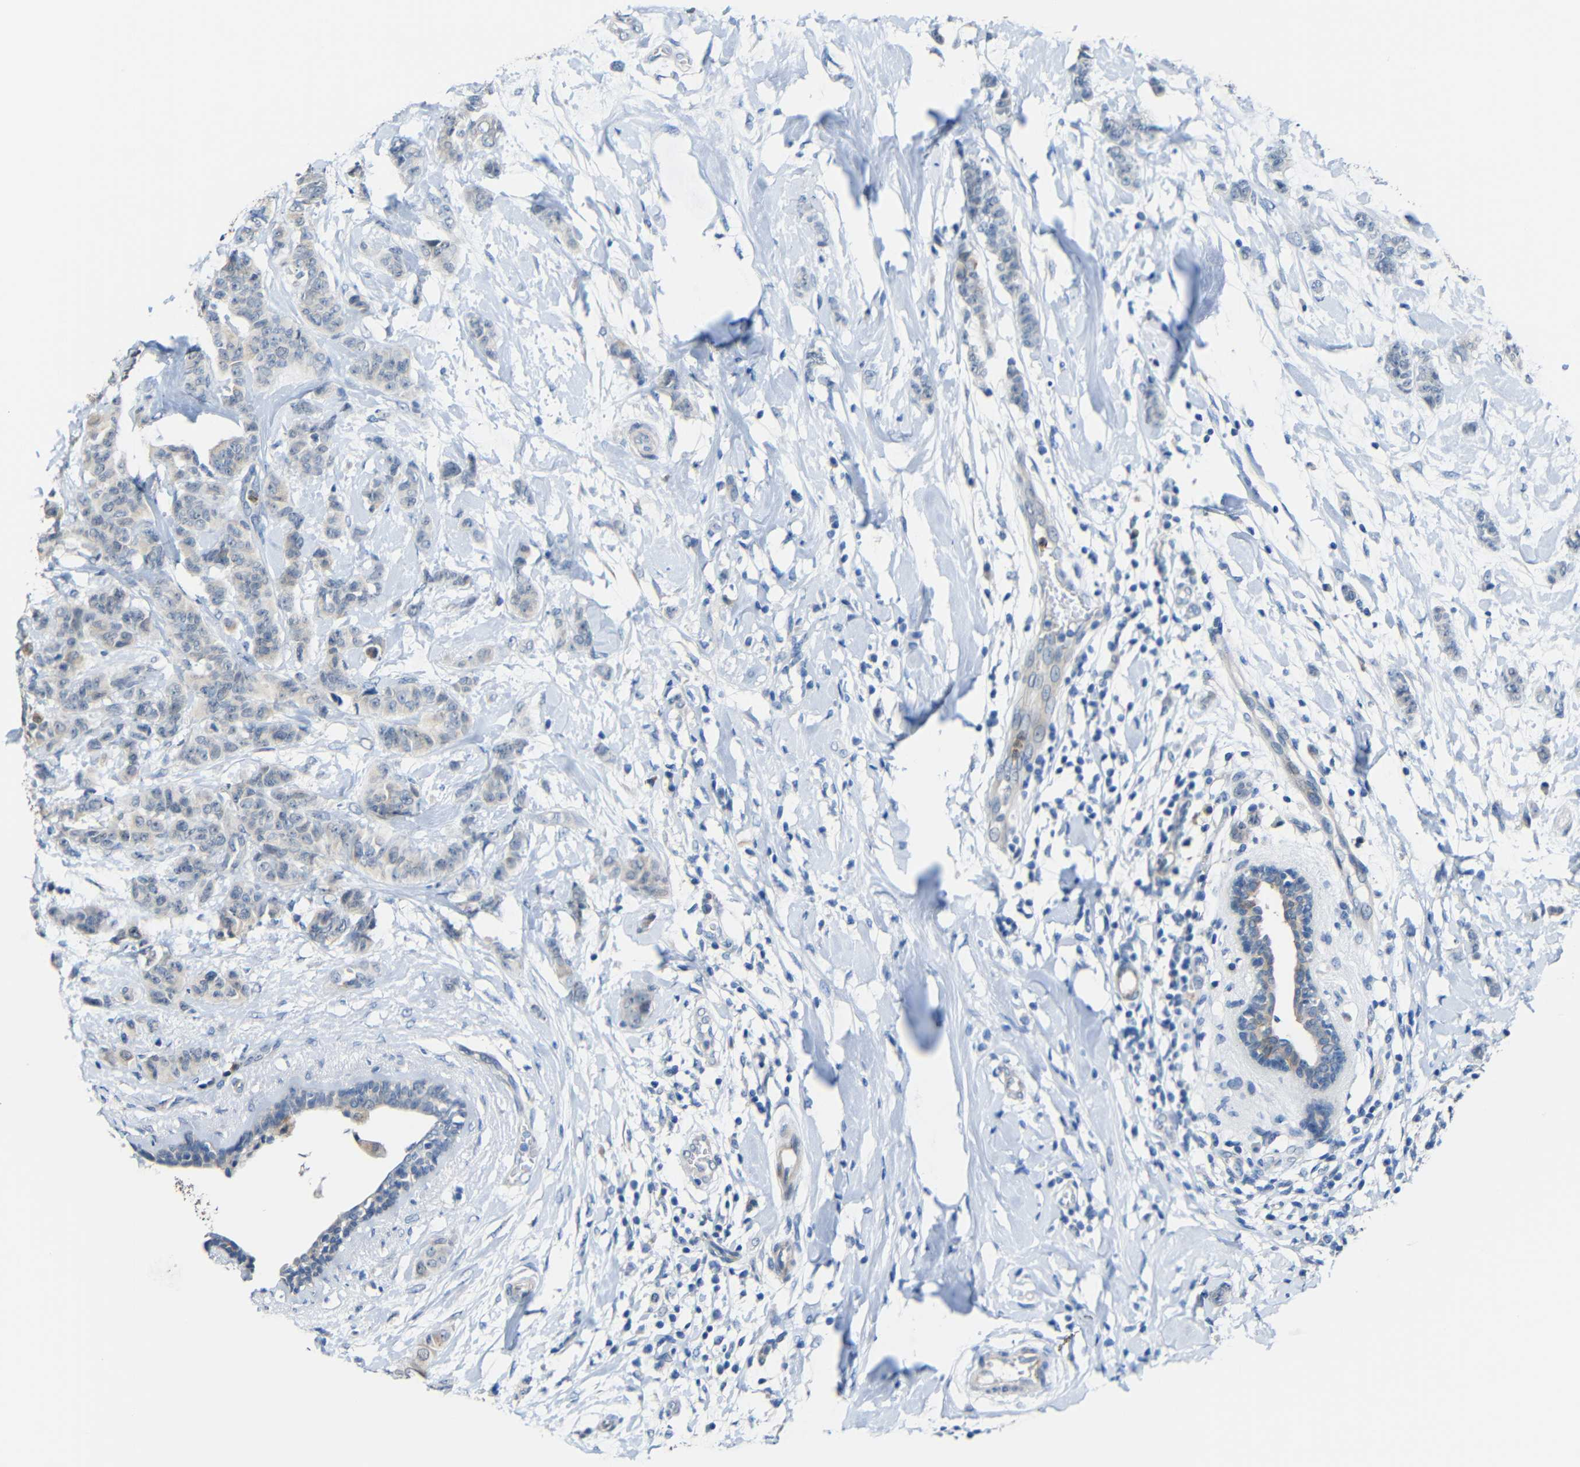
{"staining": {"intensity": "negative", "quantity": "none", "location": "none"}, "tissue": "breast cancer", "cell_type": "Tumor cells", "image_type": "cancer", "snomed": [{"axis": "morphology", "description": "Normal tissue, NOS"}, {"axis": "morphology", "description": "Duct carcinoma"}, {"axis": "topography", "description": "Breast"}], "caption": "A micrograph of intraductal carcinoma (breast) stained for a protein displays no brown staining in tumor cells.", "gene": "STBD1", "patient": {"sex": "female", "age": 40}}